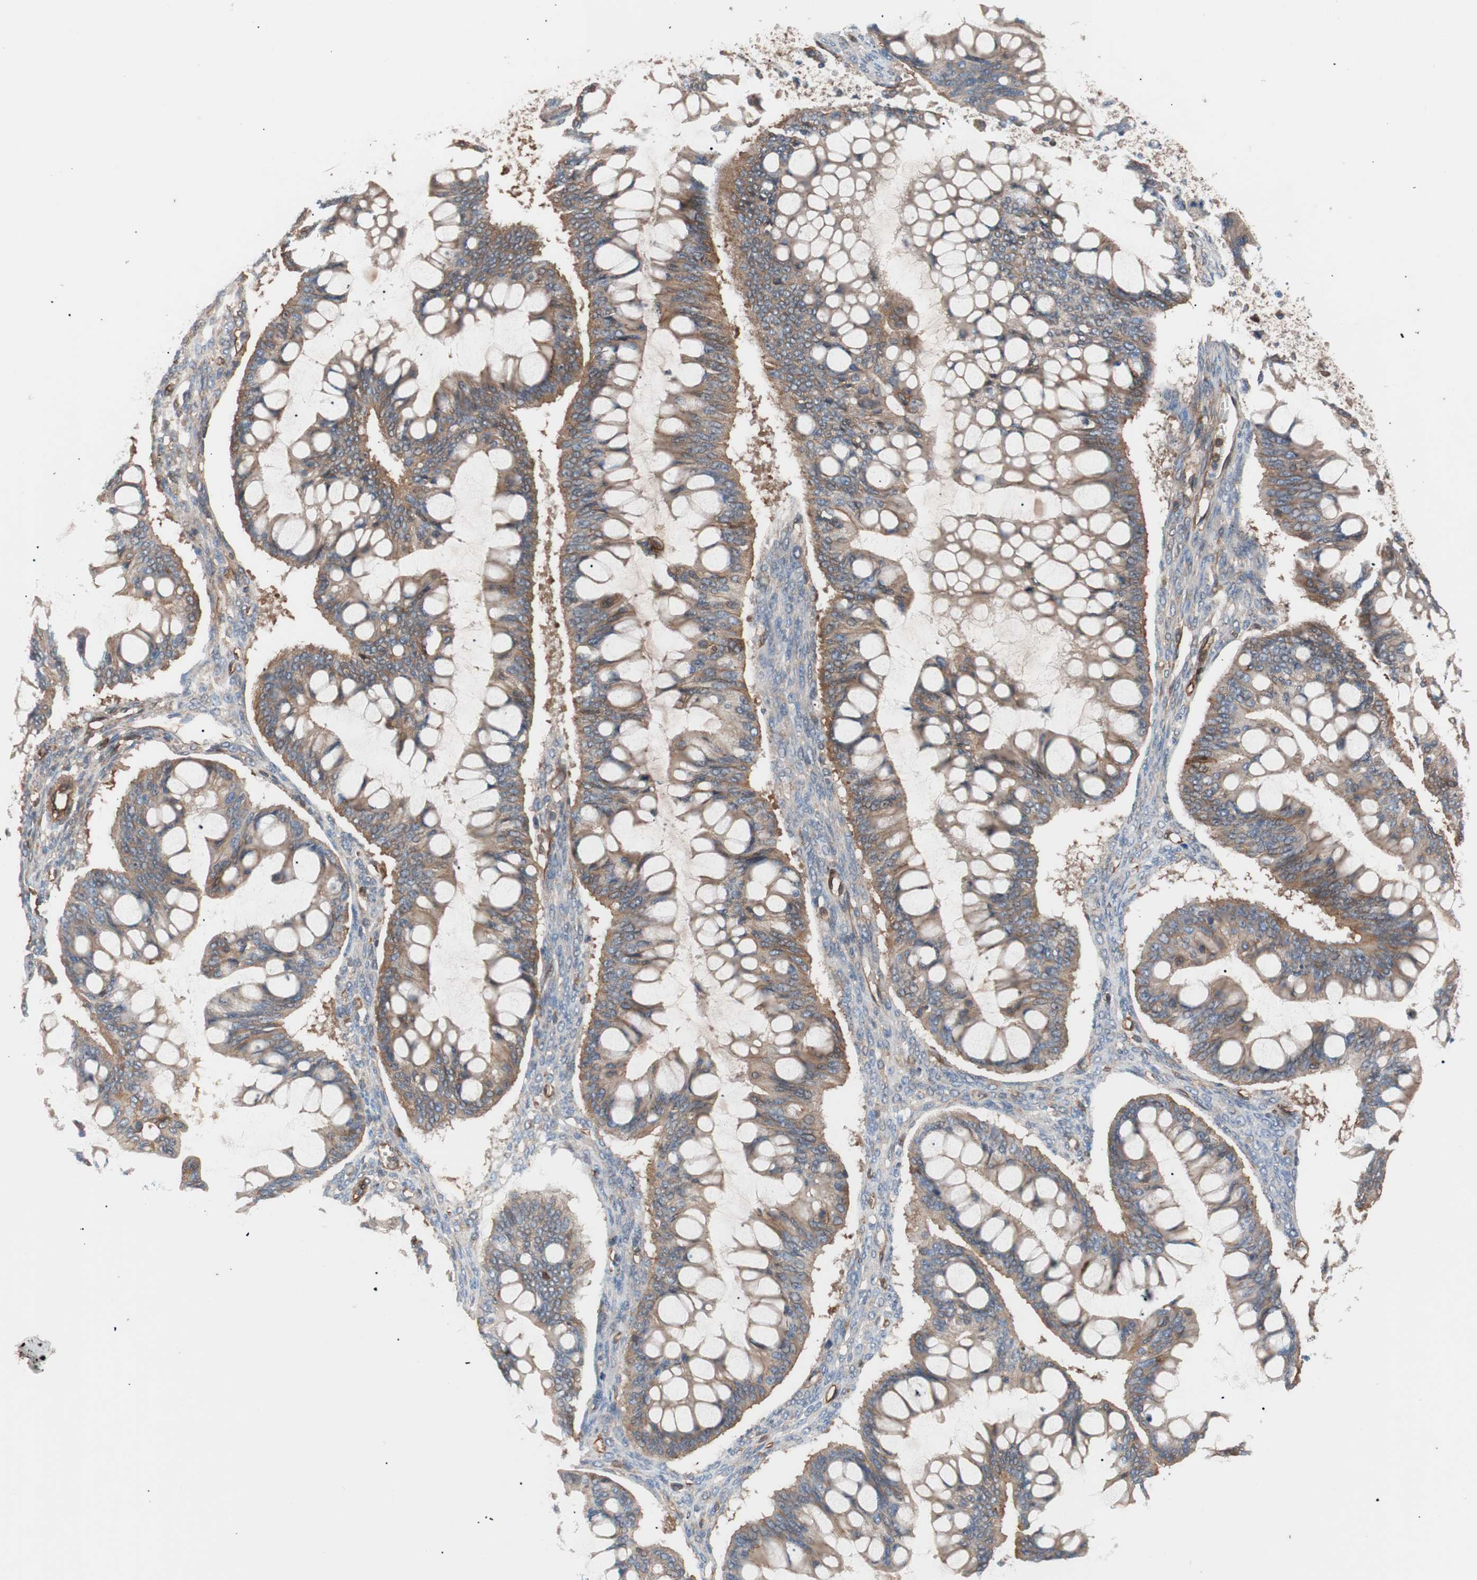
{"staining": {"intensity": "moderate", "quantity": "25%-75%", "location": "cytoplasmic/membranous"}, "tissue": "ovarian cancer", "cell_type": "Tumor cells", "image_type": "cancer", "snomed": [{"axis": "morphology", "description": "Cystadenocarcinoma, mucinous, NOS"}, {"axis": "topography", "description": "Ovary"}], "caption": "Immunohistochemical staining of human mucinous cystadenocarcinoma (ovarian) demonstrates medium levels of moderate cytoplasmic/membranous expression in approximately 25%-75% of tumor cells.", "gene": "SPINT1", "patient": {"sex": "female", "age": 73}}